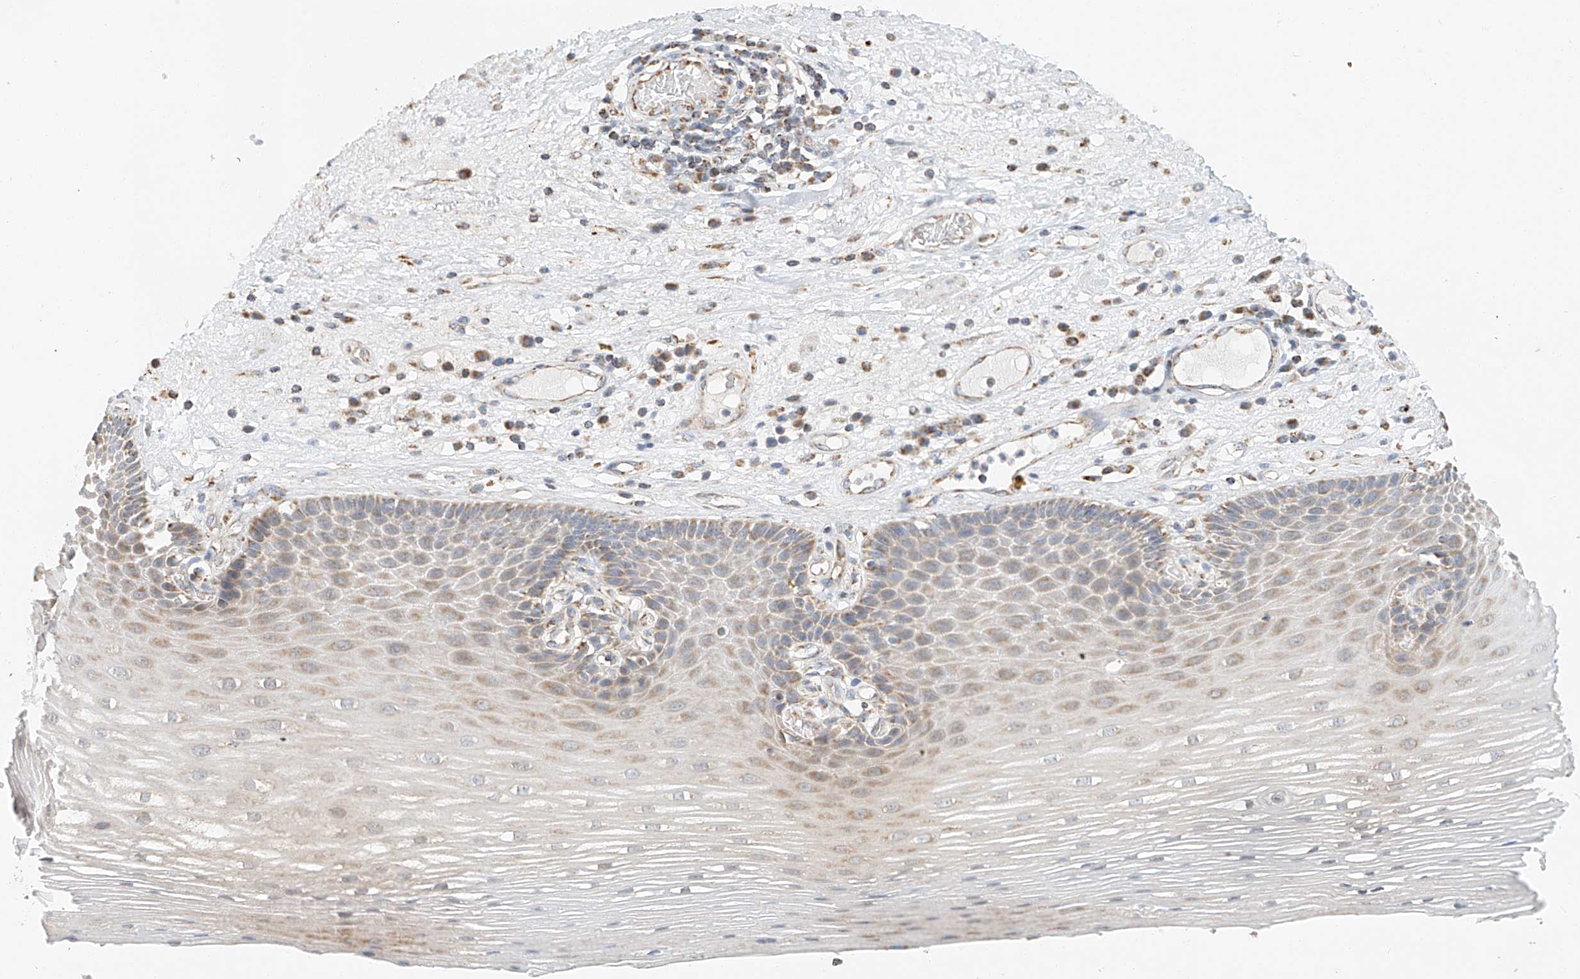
{"staining": {"intensity": "moderate", "quantity": "25%-75%", "location": "cytoplasmic/membranous"}, "tissue": "esophagus", "cell_type": "Squamous epithelial cells", "image_type": "normal", "snomed": [{"axis": "morphology", "description": "Normal tissue, NOS"}, {"axis": "topography", "description": "Esophagus"}], "caption": "Immunohistochemical staining of normal human esophagus displays moderate cytoplasmic/membranous protein expression in about 25%-75% of squamous epithelial cells.", "gene": "YIPF7", "patient": {"sex": "male", "age": 62}}